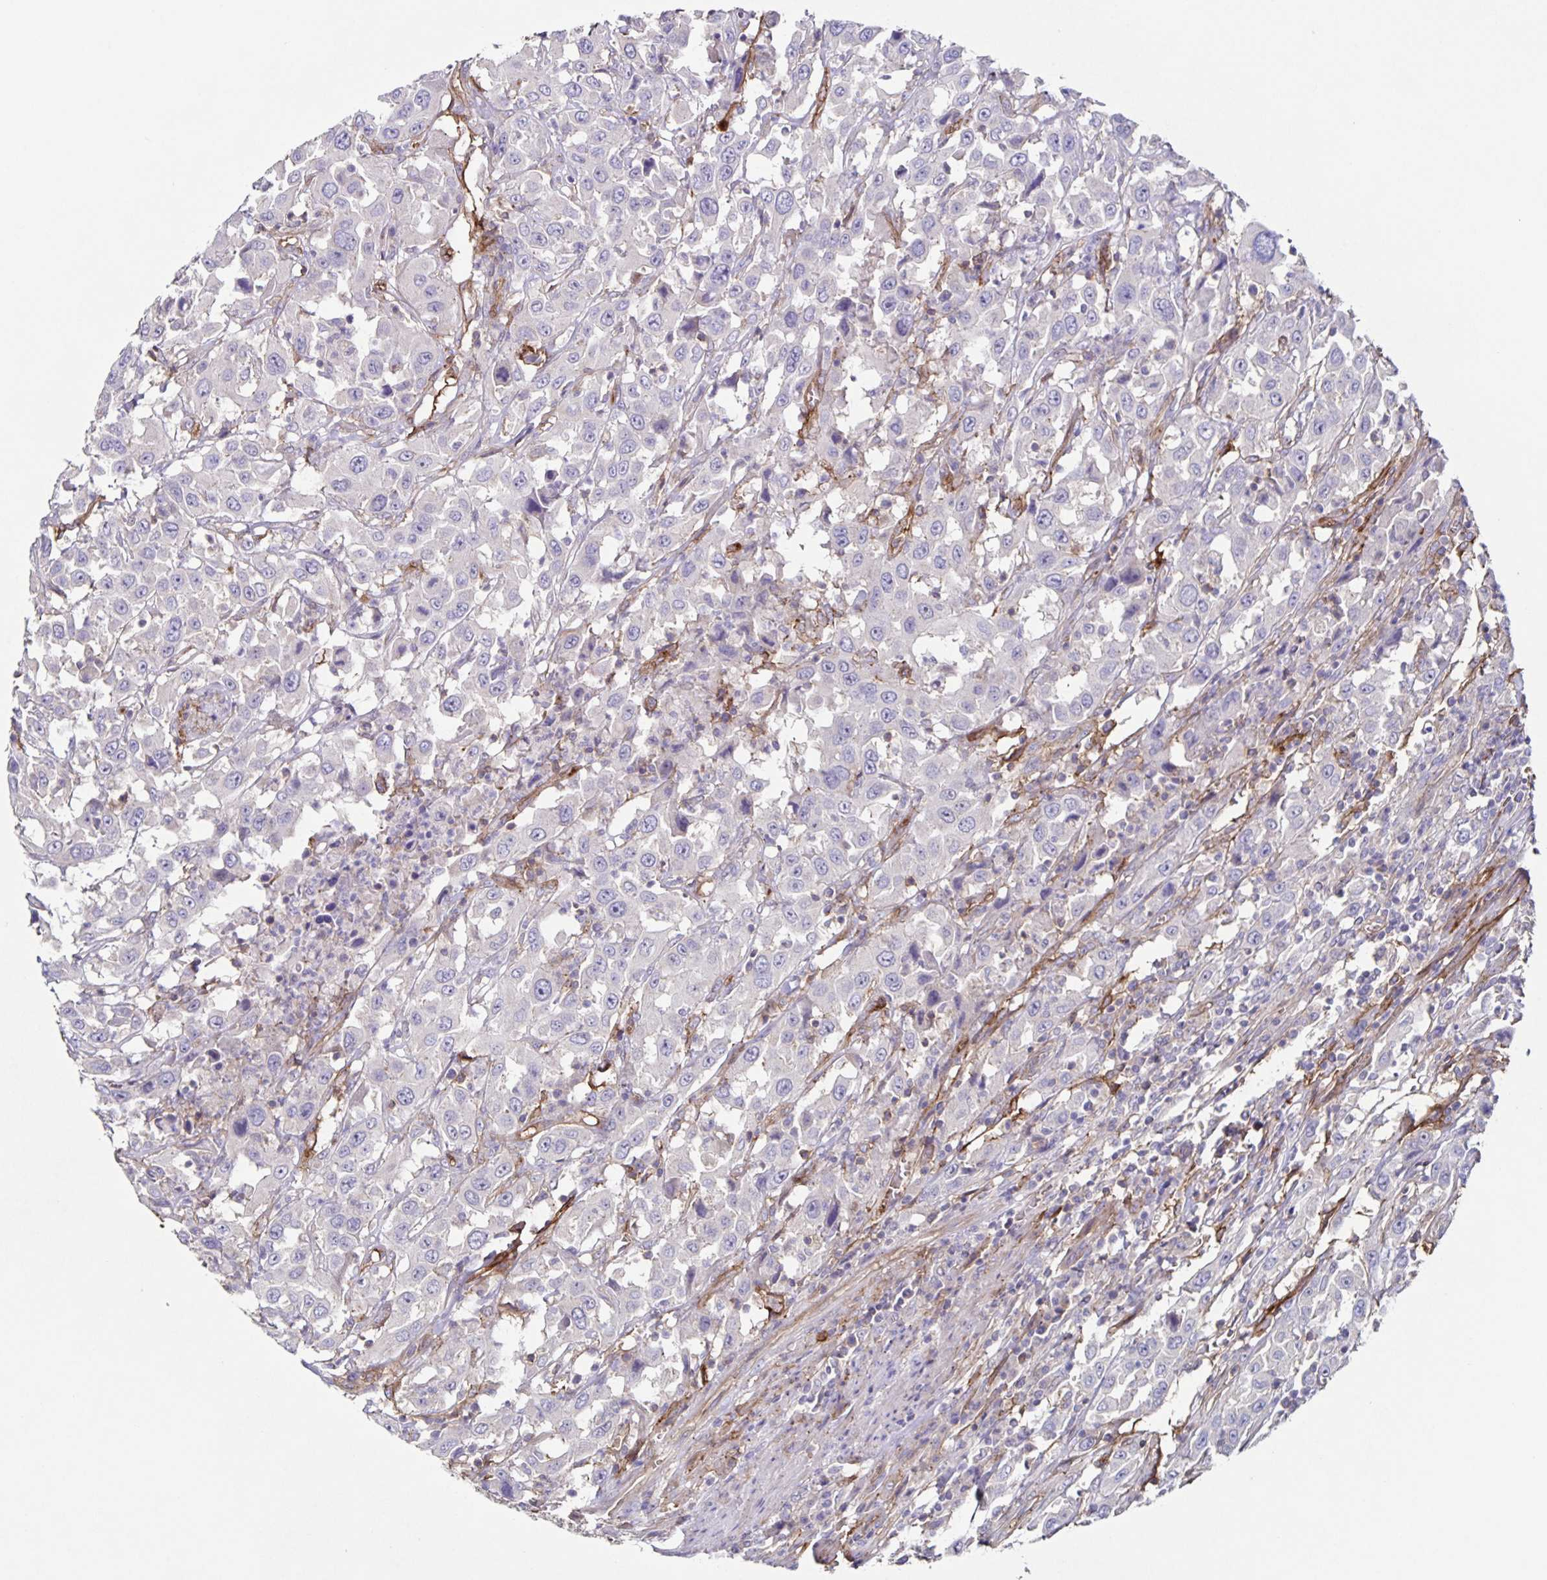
{"staining": {"intensity": "negative", "quantity": "none", "location": "none"}, "tissue": "urothelial cancer", "cell_type": "Tumor cells", "image_type": "cancer", "snomed": [{"axis": "morphology", "description": "Urothelial carcinoma, High grade"}, {"axis": "topography", "description": "Urinary bladder"}], "caption": "High-grade urothelial carcinoma was stained to show a protein in brown. There is no significant staining in tumor cells.", "gene": "ITGA2", "patient": {"sex": "male", "age": 61}}